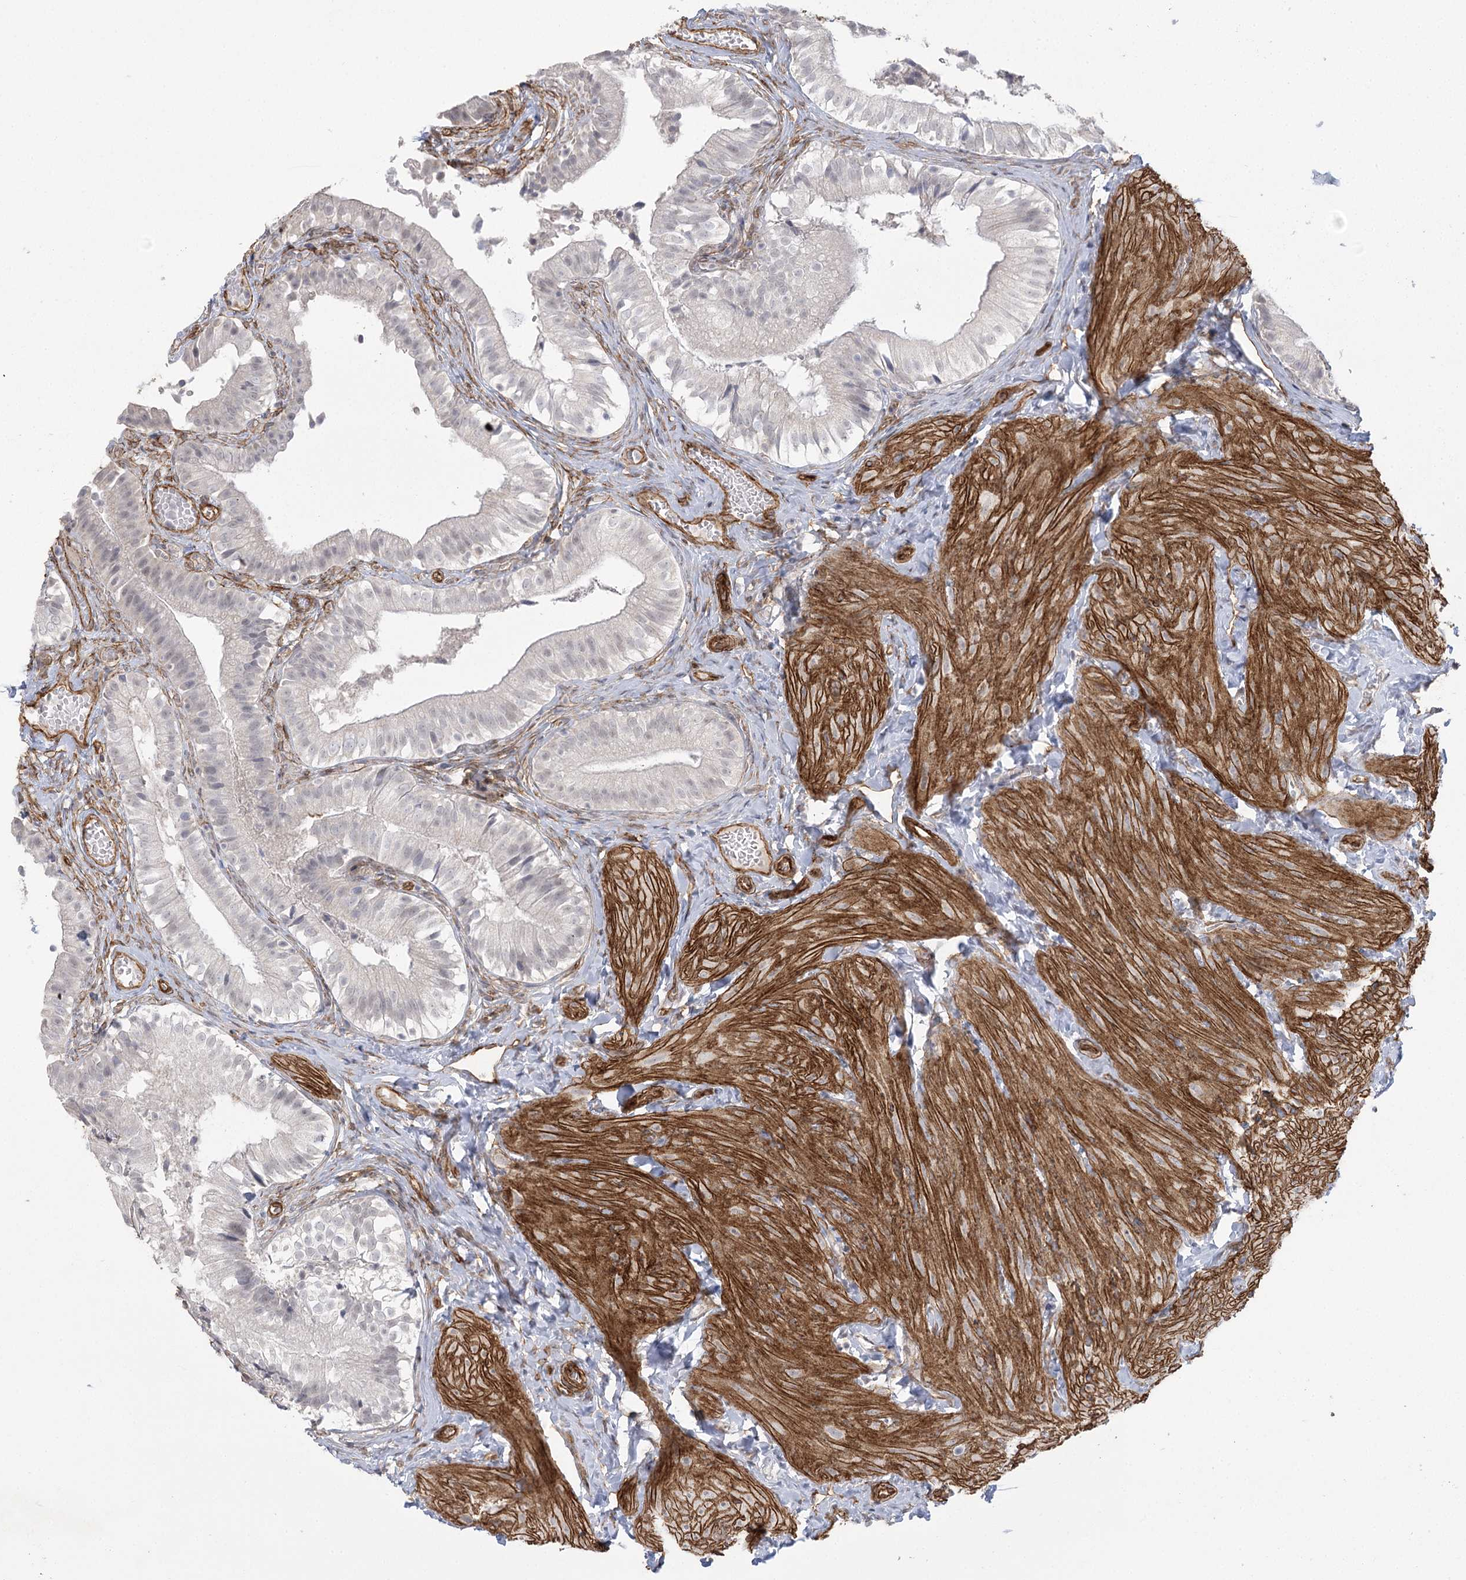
{"staining": {"intensity": "negative", "quantity": "none", "location": "none"}, "tissue": "gallbladder", "cell_type": "Glandular cells", "image_type": "normal", "snomed": [{"axis": "morphology", "description": "Normal tissue, NOS"}, {"axis": "topography", "description": "Gallbladder"}], "caption": "Immunohistochemistry (IHC) photomicrograph of normal gallbladder stained for a protein (brown), which demonstrates no positivity in glandular cells.", "gene": "AMTN", "patient": {"sex": "female", "age": 47}}